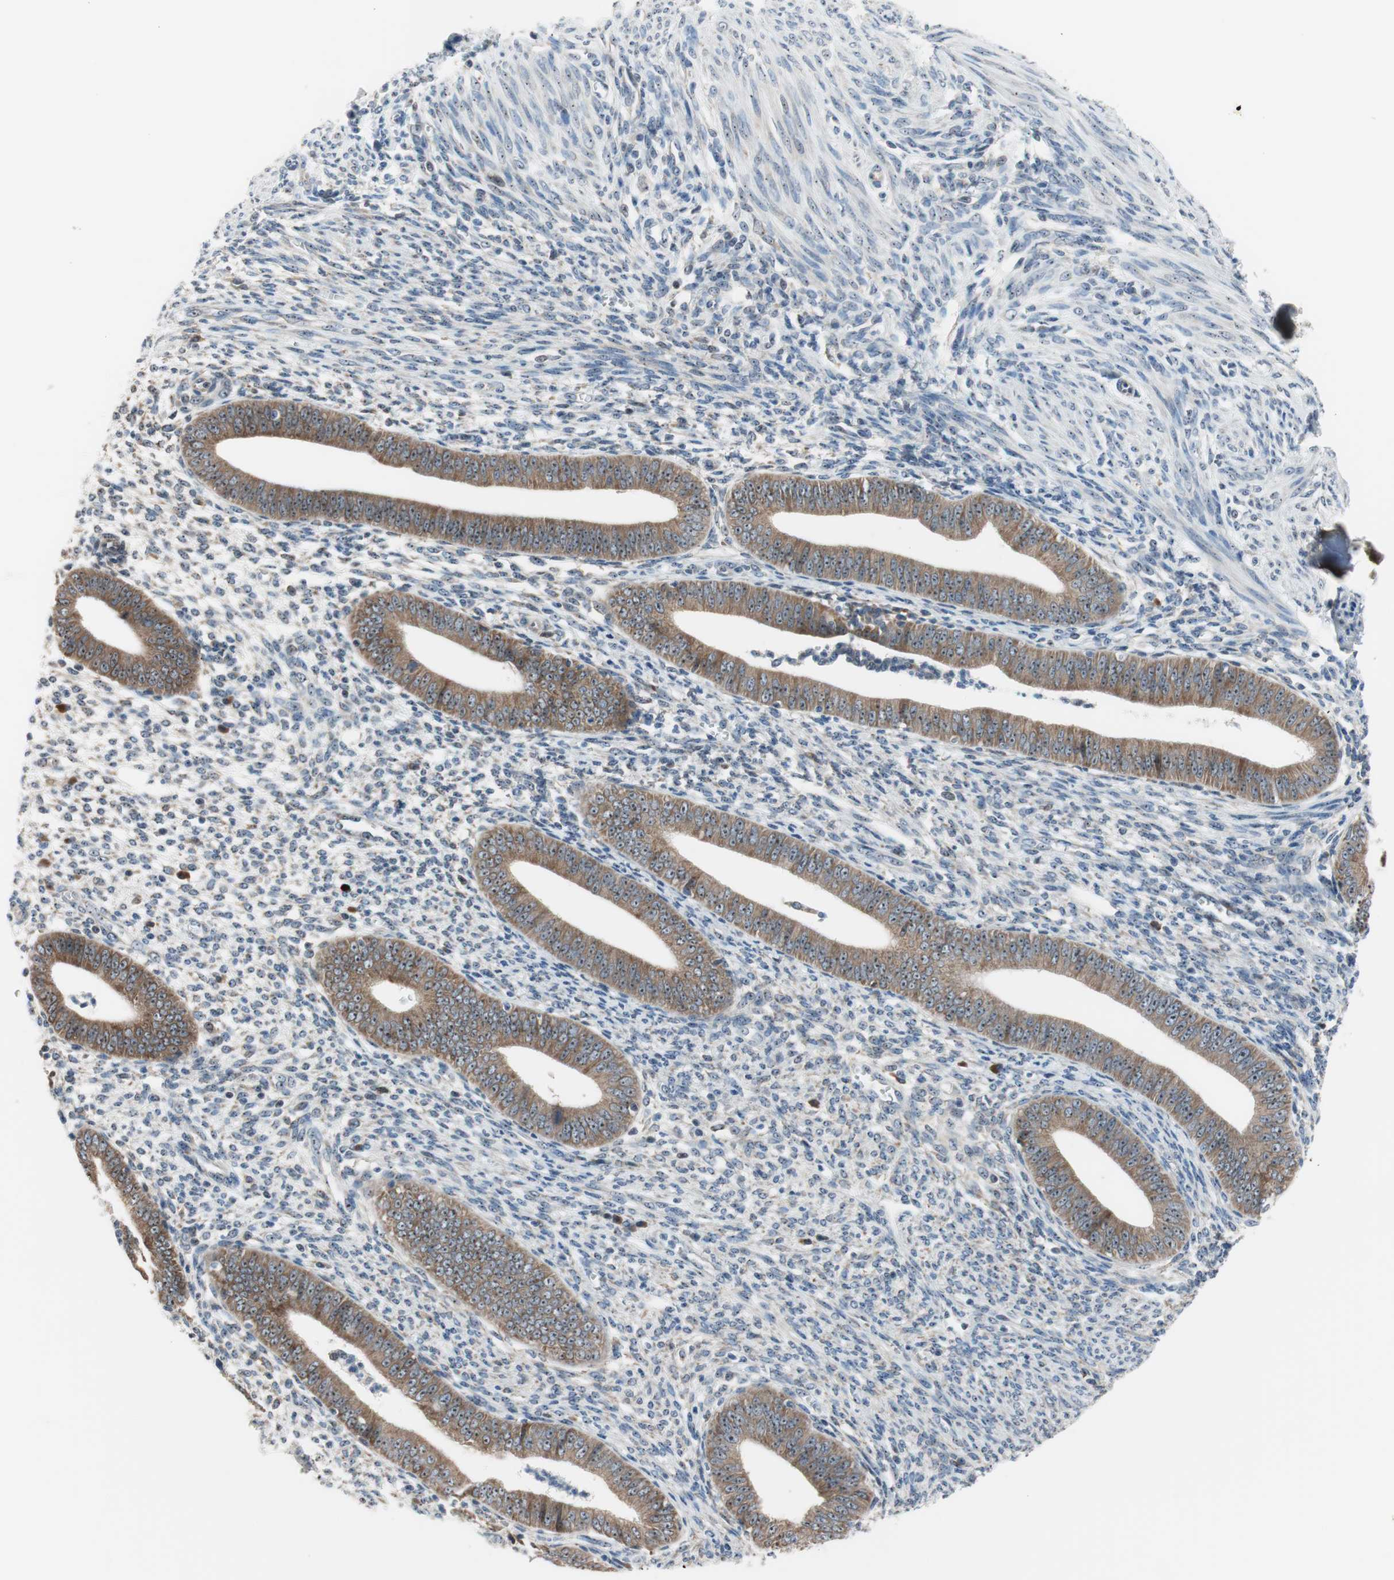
{"staining": {"intensity": "negative", "quantity": "none", "location": "none"}, "tissue": "endometrium", "cell_type": "Cells in endometrial stroma", "image_type": "normal", "snomed": [{"axis": "morphology", "description": "Normal tissue, NOS"}, {"axis": "topography", "description": "Endometrium"}], "caption": "This is a histopathology image of IHC staining of unremarkable endometrium, which shows no positivity in cells in endometrial stroma. The staining is performed using DAB brown chromogen with nuclei counter-stained in using hematoxylin.", "gene": "TMED7", "patient": {"sex": "female", "age": 35}}